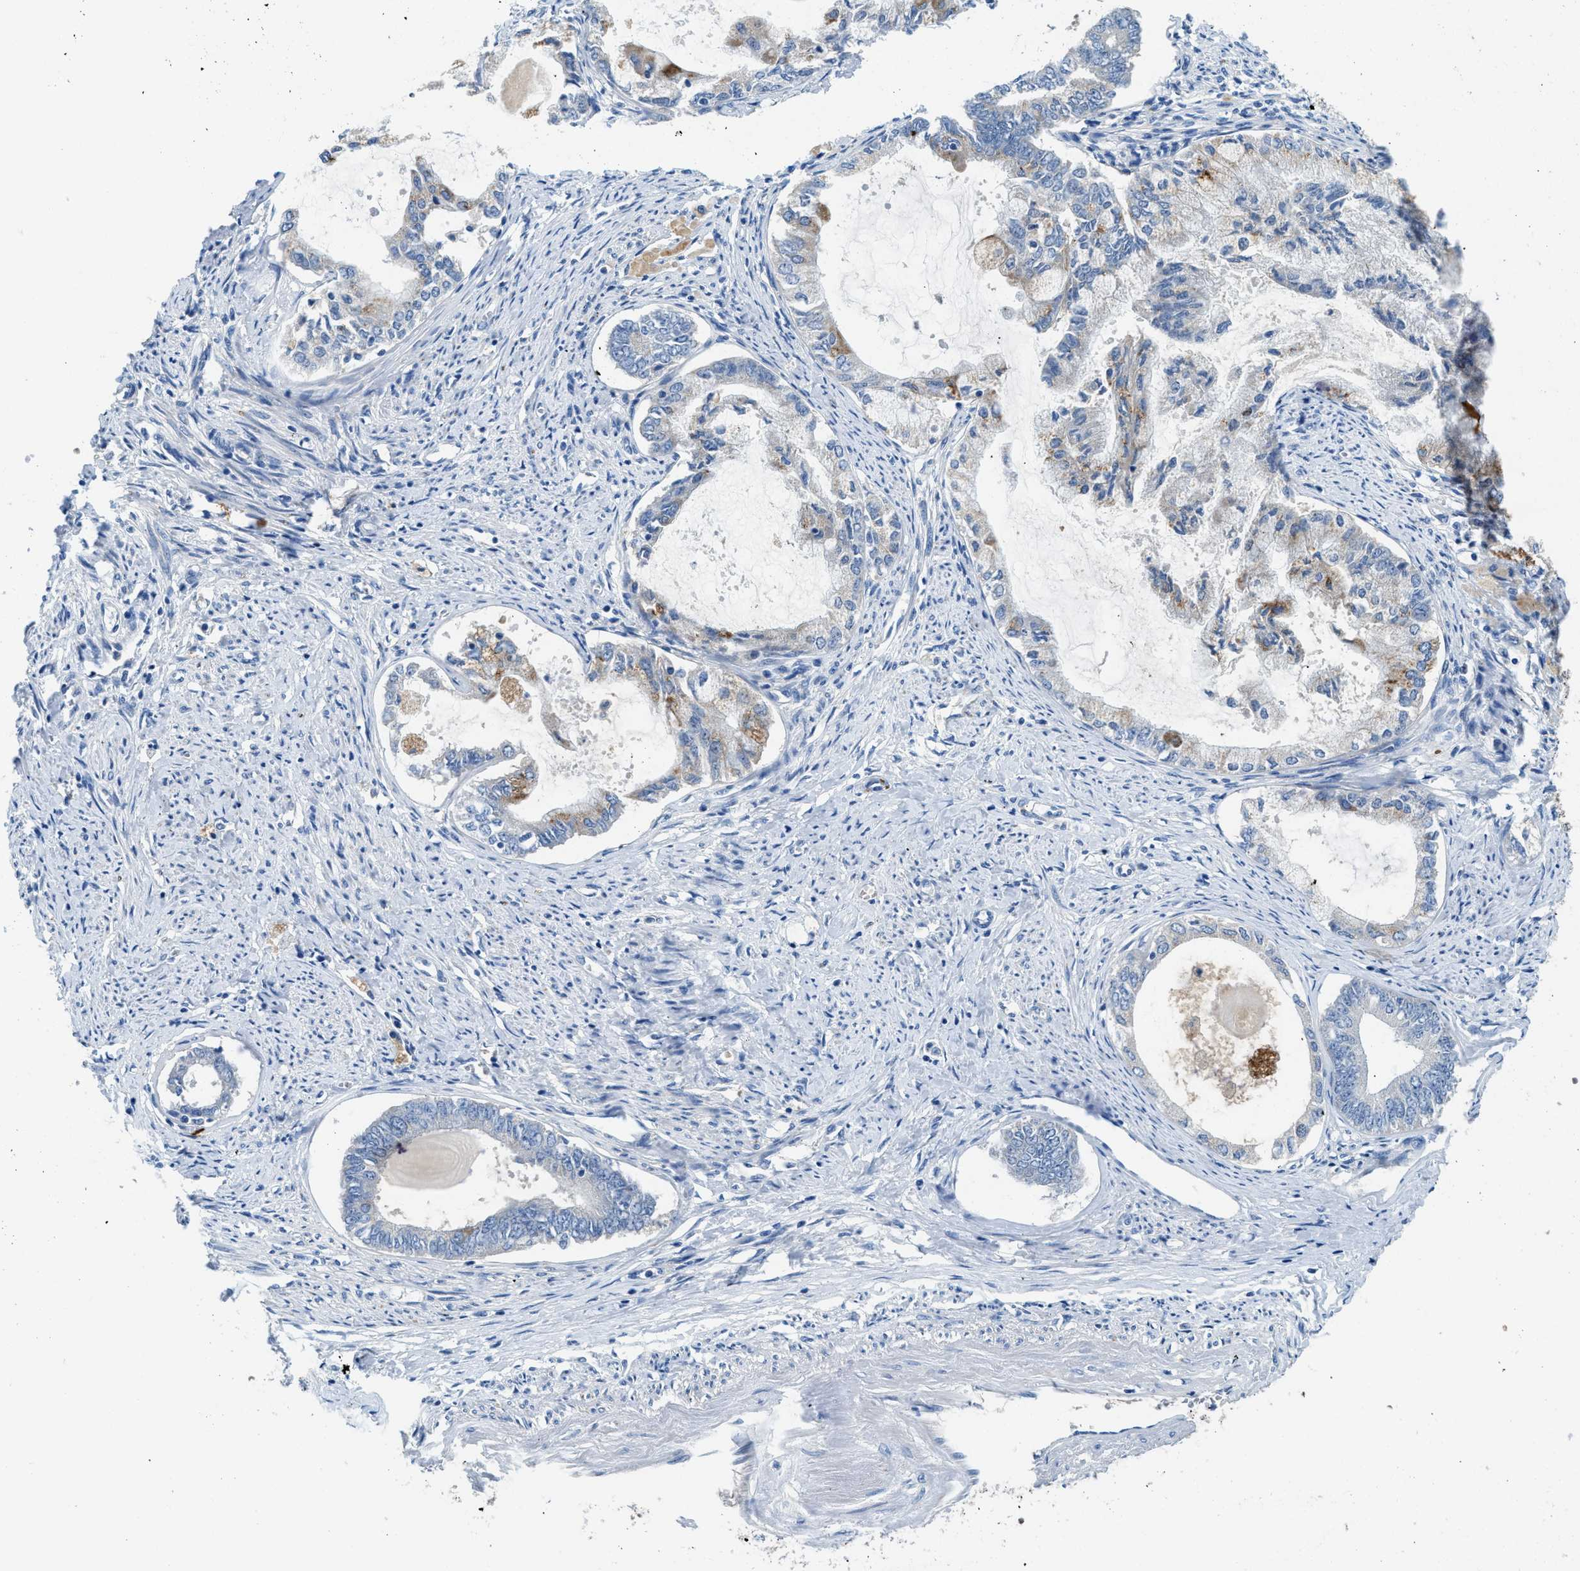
{"staining": {"intensity": "weak", "quantity": "<25%", "location": "cytoplasmic/membranous"}, "tissue": "endometrial cancer", "cell_type": "Tumor cells", "image_type": "cancer", "snomed": [{"axis": "morphology", "description": "Adenocarcinoma, NOS"}, {"axis": "topography", "description": "Endometrium"}], "caption": "IHC photomicrograph of human endometrial cancer stained for a protein (brown), which shows no expression in tumor cells. The staining was performed using DAB to visualize the protein expression in brown, while the nuclei were stained in blue with hematoxylin (Magnification: 20x).", "gene": "TSPAN3", "patient": {"sex": "female", "age": 86}}